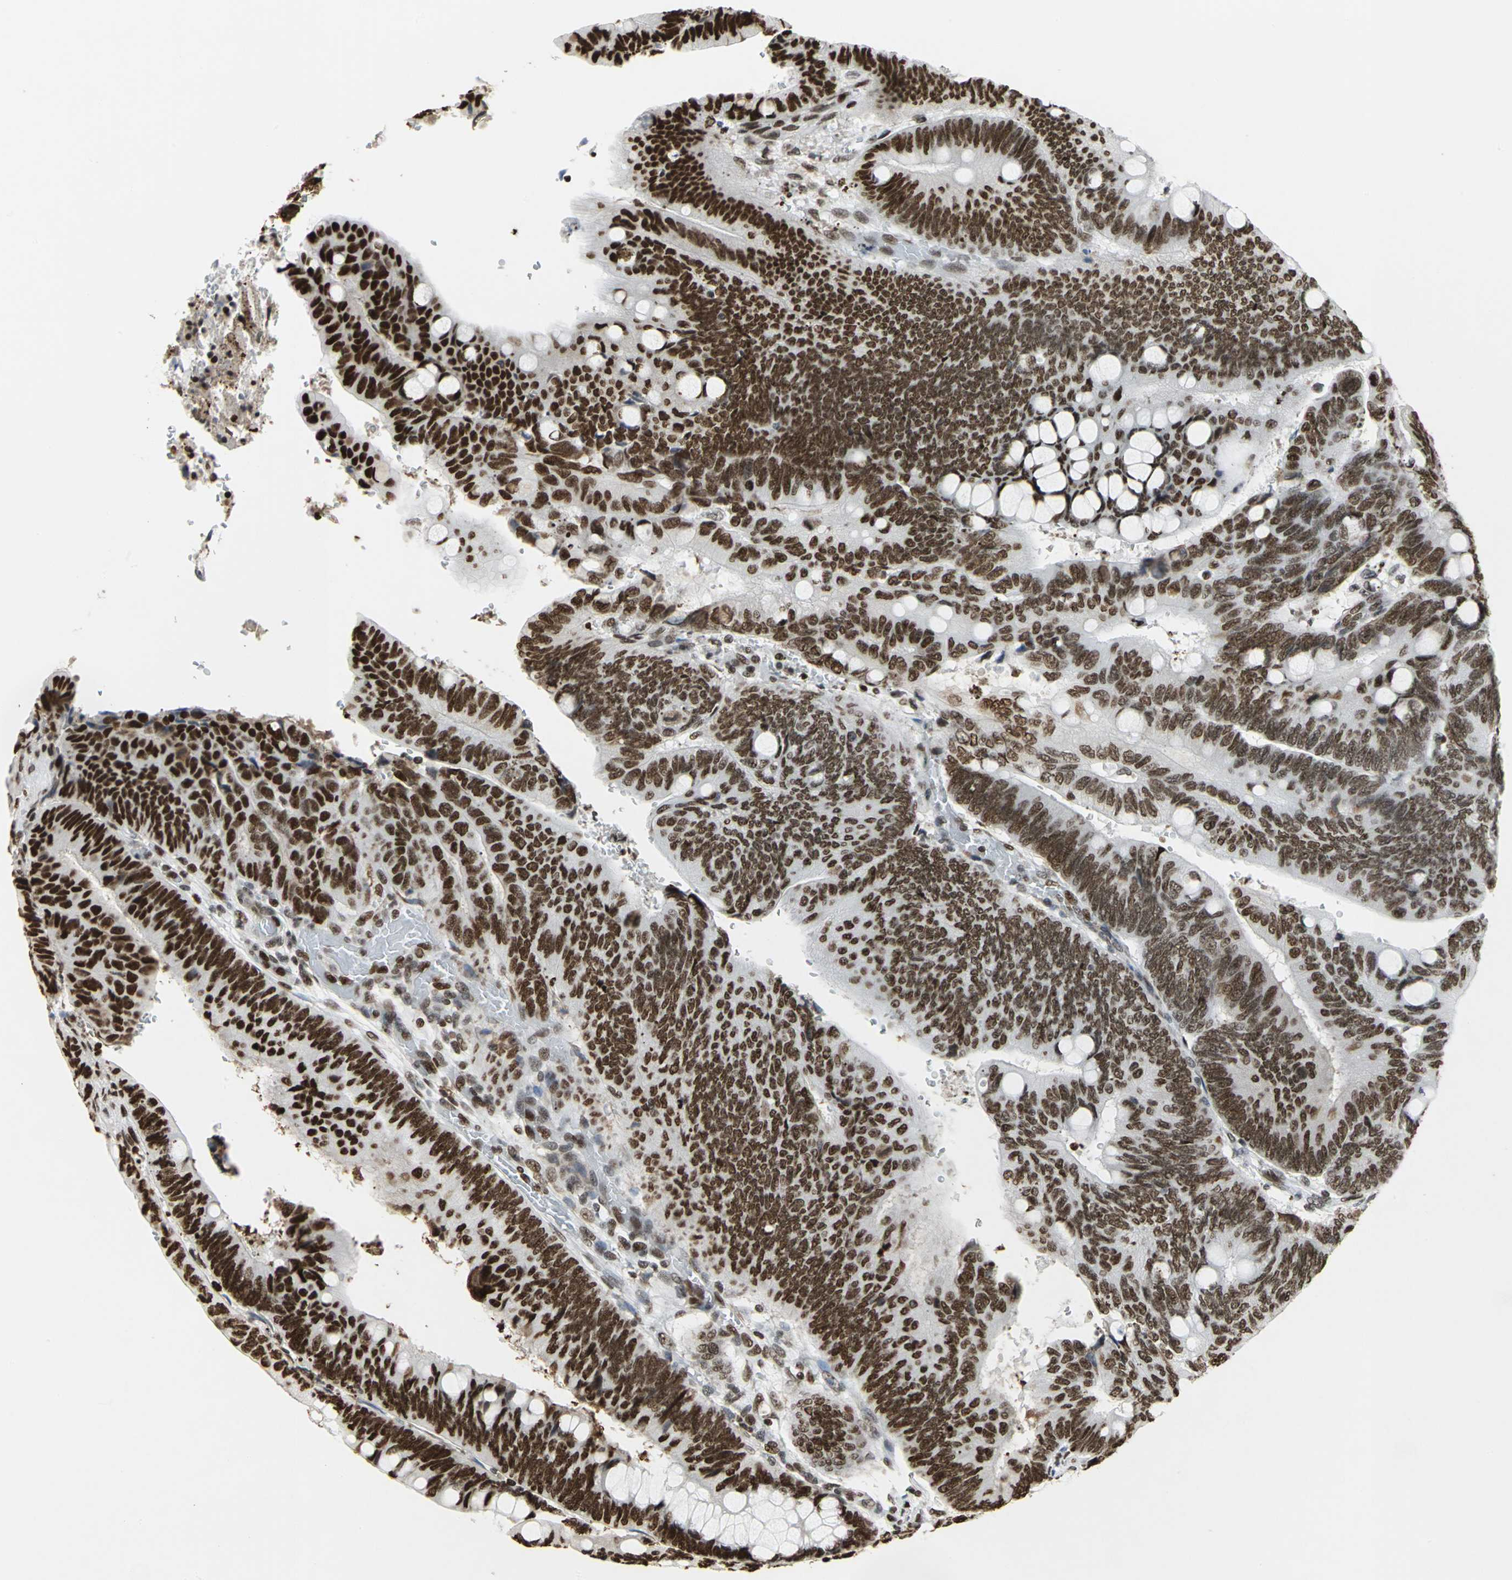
{"staining": {"intensity": "strong", "quantity": ">75%", "location": "nuclear"}, "tissue": "colorectal cancer", "cell_type": "Tumor cells", "image_type": "cancer", "snomed": [{"axis": "morphology", "description": "Normal tissue, NOS"}, {"axis": "morphology", "description": "Adenocarcinoma, NOS"}, {"axis": "topography", "description": "Rectum"}], "caption": "A high-resolution histopathology image shows IHC staining of colorectal cancer, which shows strong nuclear positivity in about >75% of tumor cells.", "gene": "HMGB1", "patient": {"sex": "male", "age": 92}}